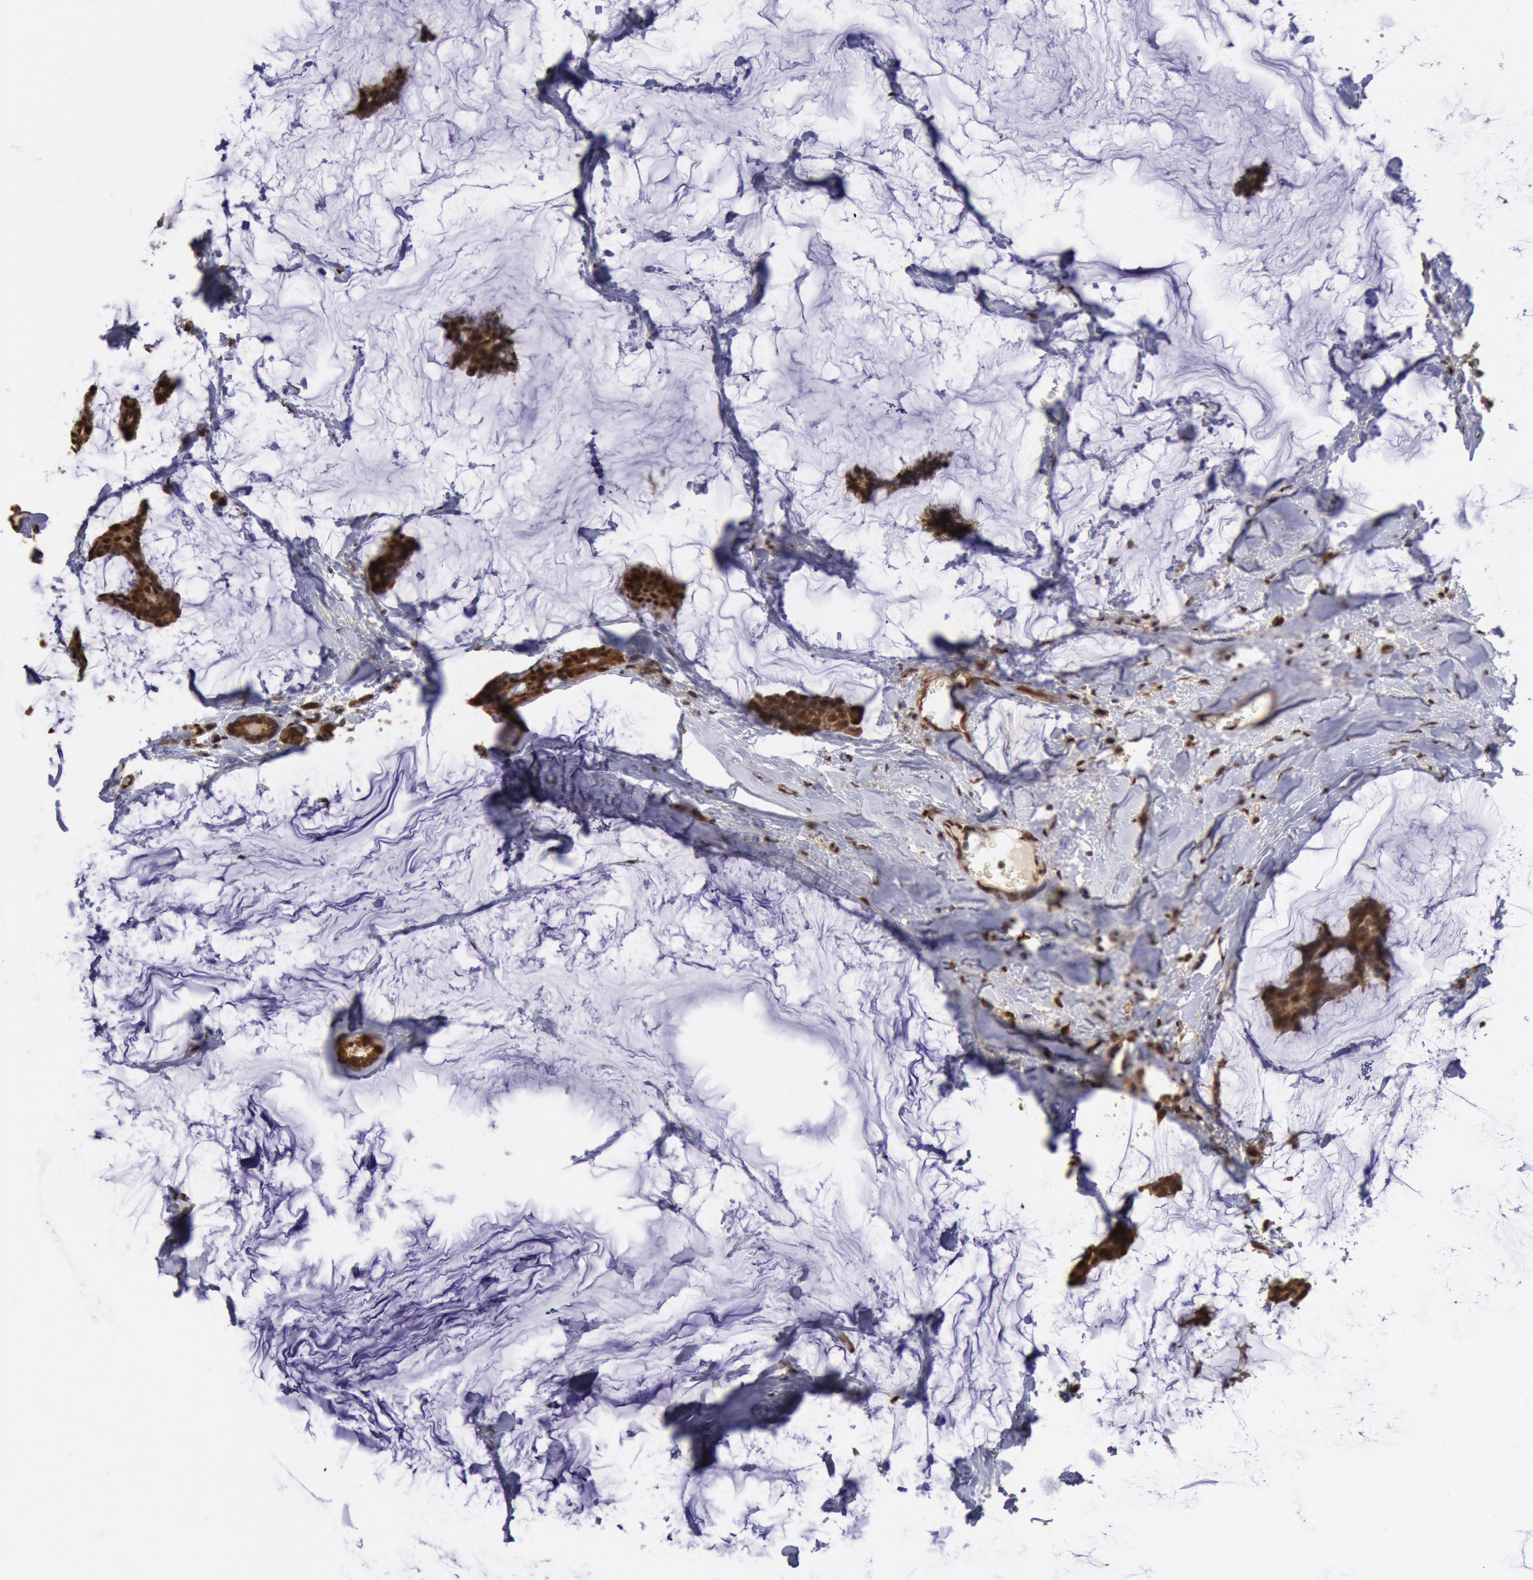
{"staining": {"intensity": "strong", "quantity": ">75%", "location": "cytoplasmic/membranous,nuclear"}, "tissue": "breast cancer", "cell_type": "Tumor cells", "image_type": "cancer", "snomed": [{"axis": "morphology", "description": "Duct carcinoma"}, {"axis": "topography", "description": "Breast"}], "caption": "A micrograph showing strong cytoplasmic/membranous and nuclear staining in about >75% of tumor cells in intraductal carcinoma (breast), as visualized by brown immunohistochemical staining.", "gene": "STX17", "patient": {"sex": "female", "age": 93}}